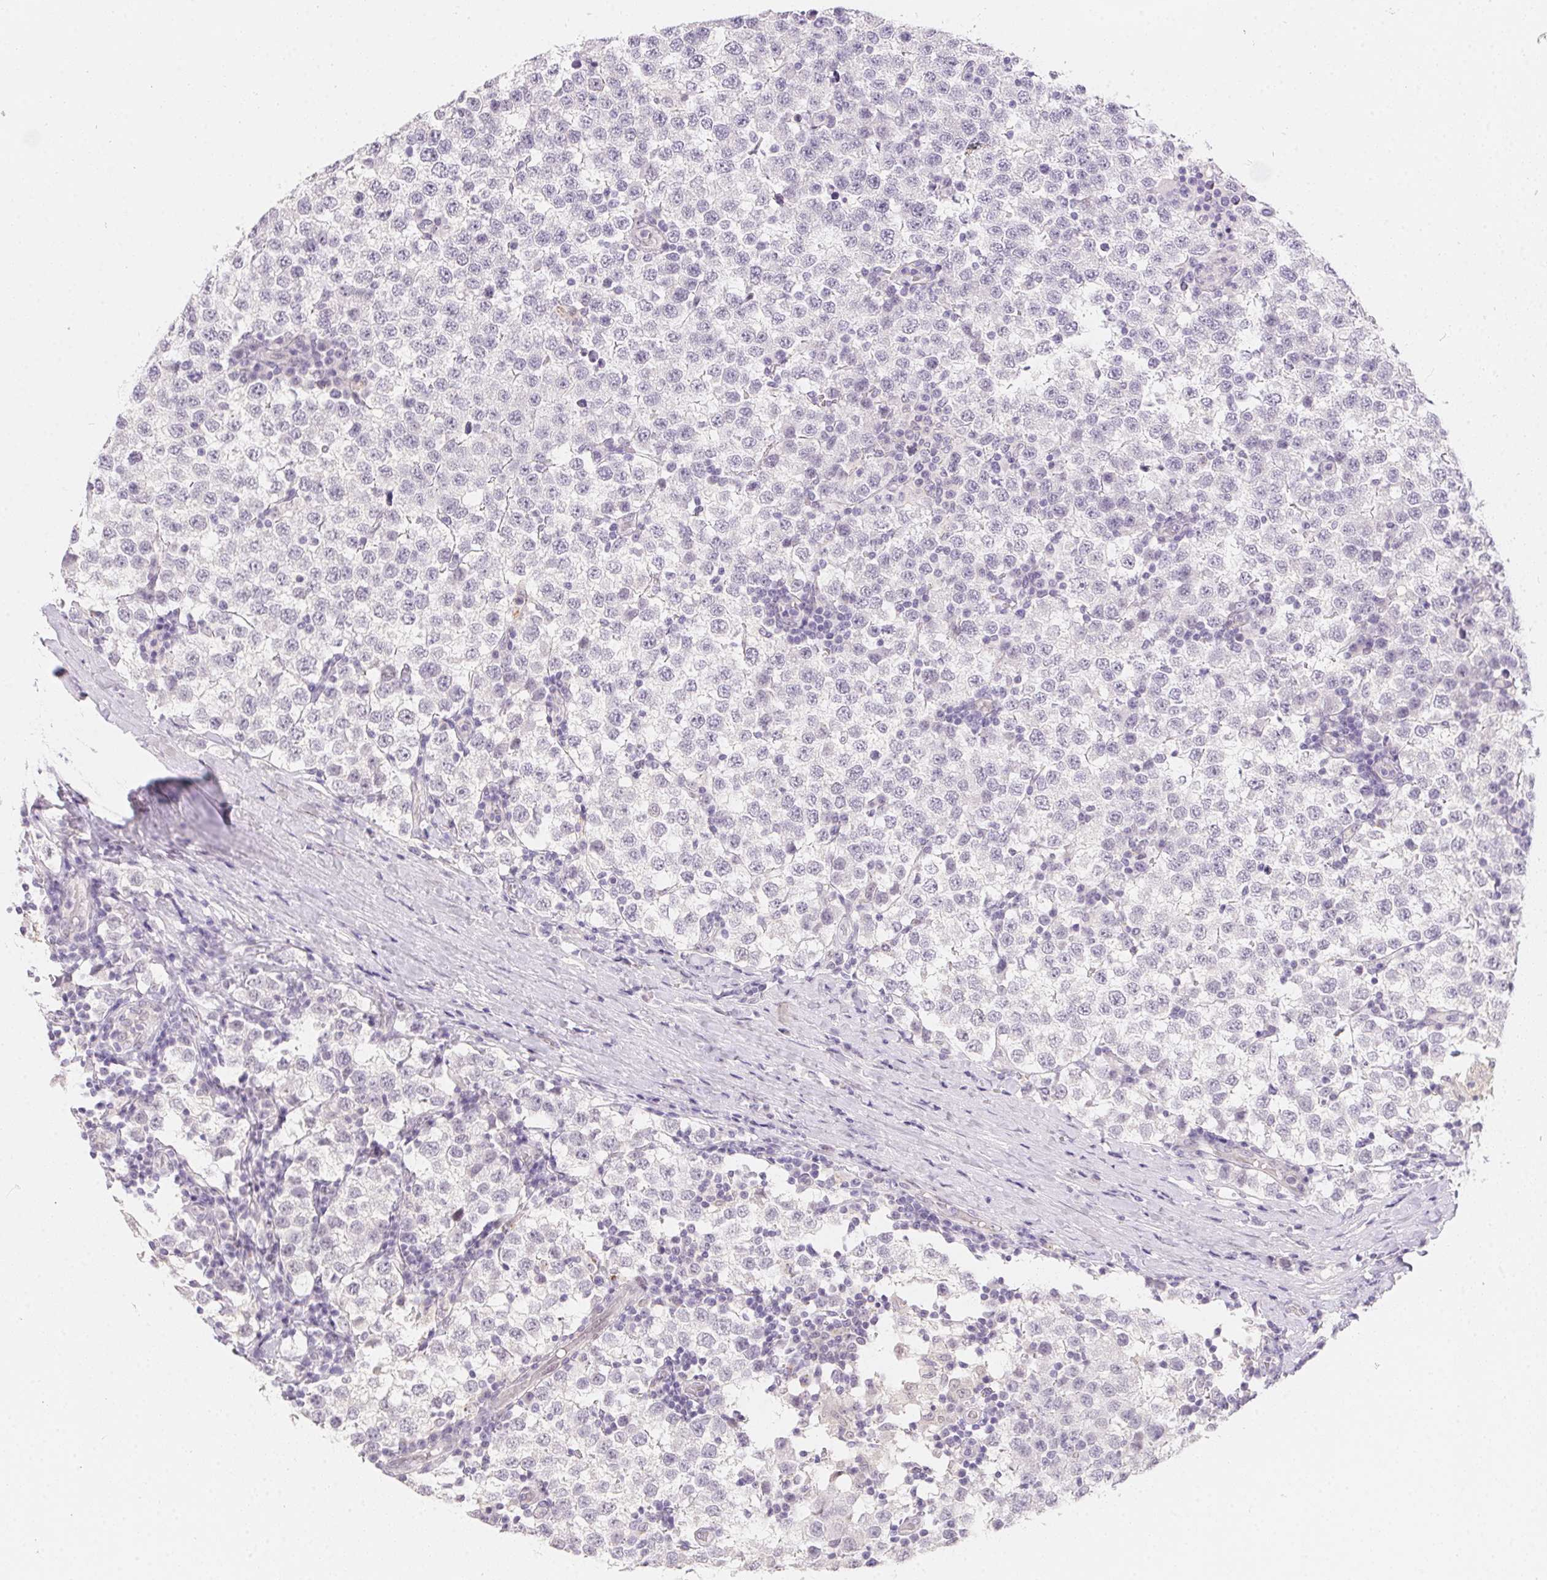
{"staining": {"intensity": "negative", "quantity": "none", "location": "none"}, "tissue": "testis cancer", "cell_type": "Tumor cells", "image_type": "cancer", "snomed": [{"axis": "morphology", "description": "Seminoma, NOS"}, {"axis": "topography", "description": "Testis"}], "caption": "The IHC photomicrograph has no significant positivity in tumor cells of testis cancer (seminoma) tissue. (DAB (3,3'-diaminobenzidine) immunohistochemistry, high magnification).", "gene": "MORC1", "patient": {"sex": "male", "age": 34}}